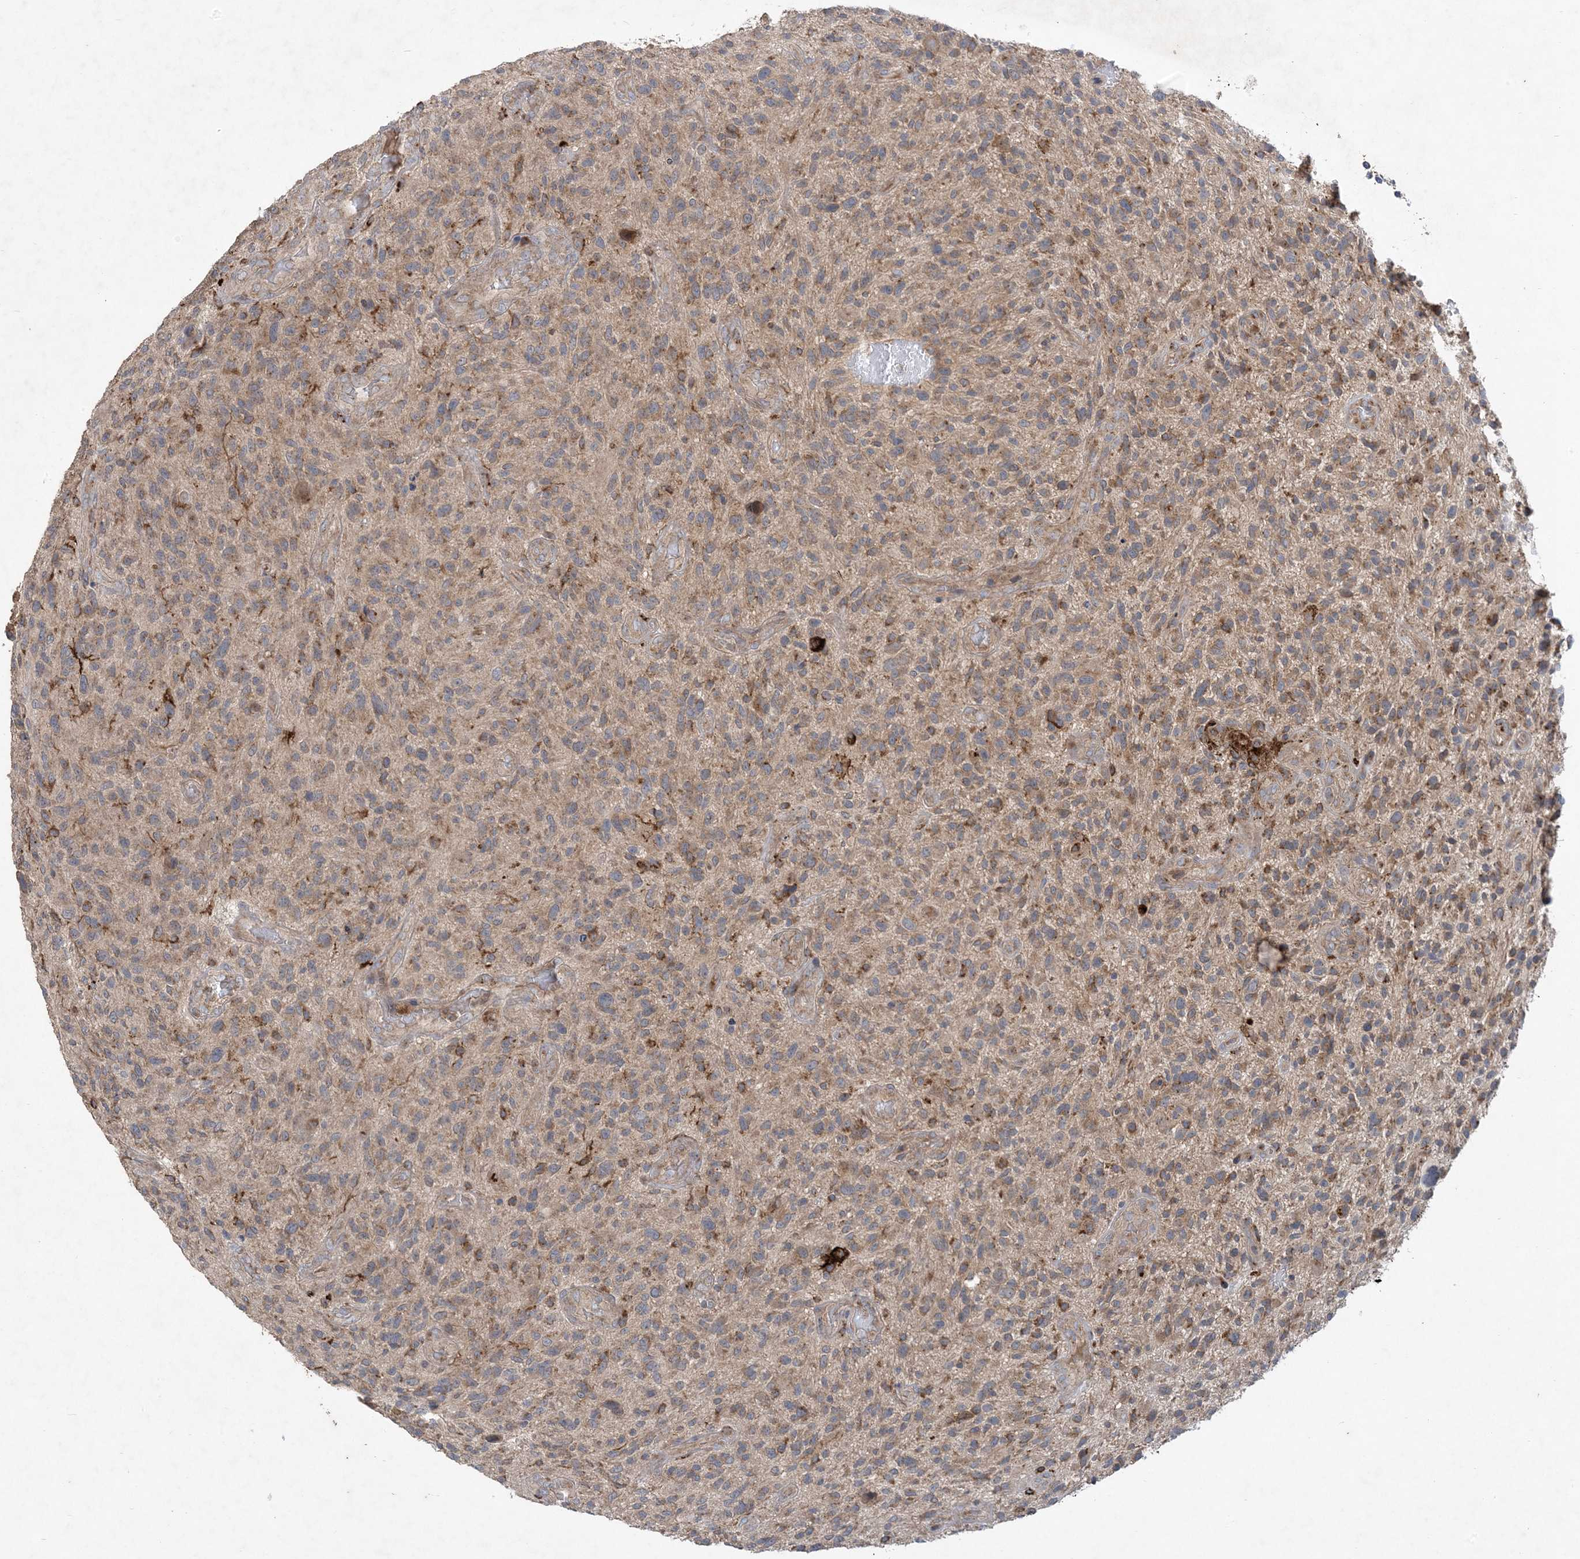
{"staining": {"intensity": "moderate", "quantity": "<25%", "location": "cytoplasmic/membranous"}, "tissue": "glioma", "cell_type": "Tumor cells", "image_type": "cancer", "snomed": [{"axis": "morphology", "description": "Glioma, malignant, High grade"}, {"axis": "topography", "description": "Brain"}], "caption": "Protein positivity by immunohistochemistry displays moderate cytoplasmic/membranous expression in approximately <25% of tumor cells in high-grade glioma (malignant).", "gene": "MASP2", "patient": {"sex": "male", "age": 47}}